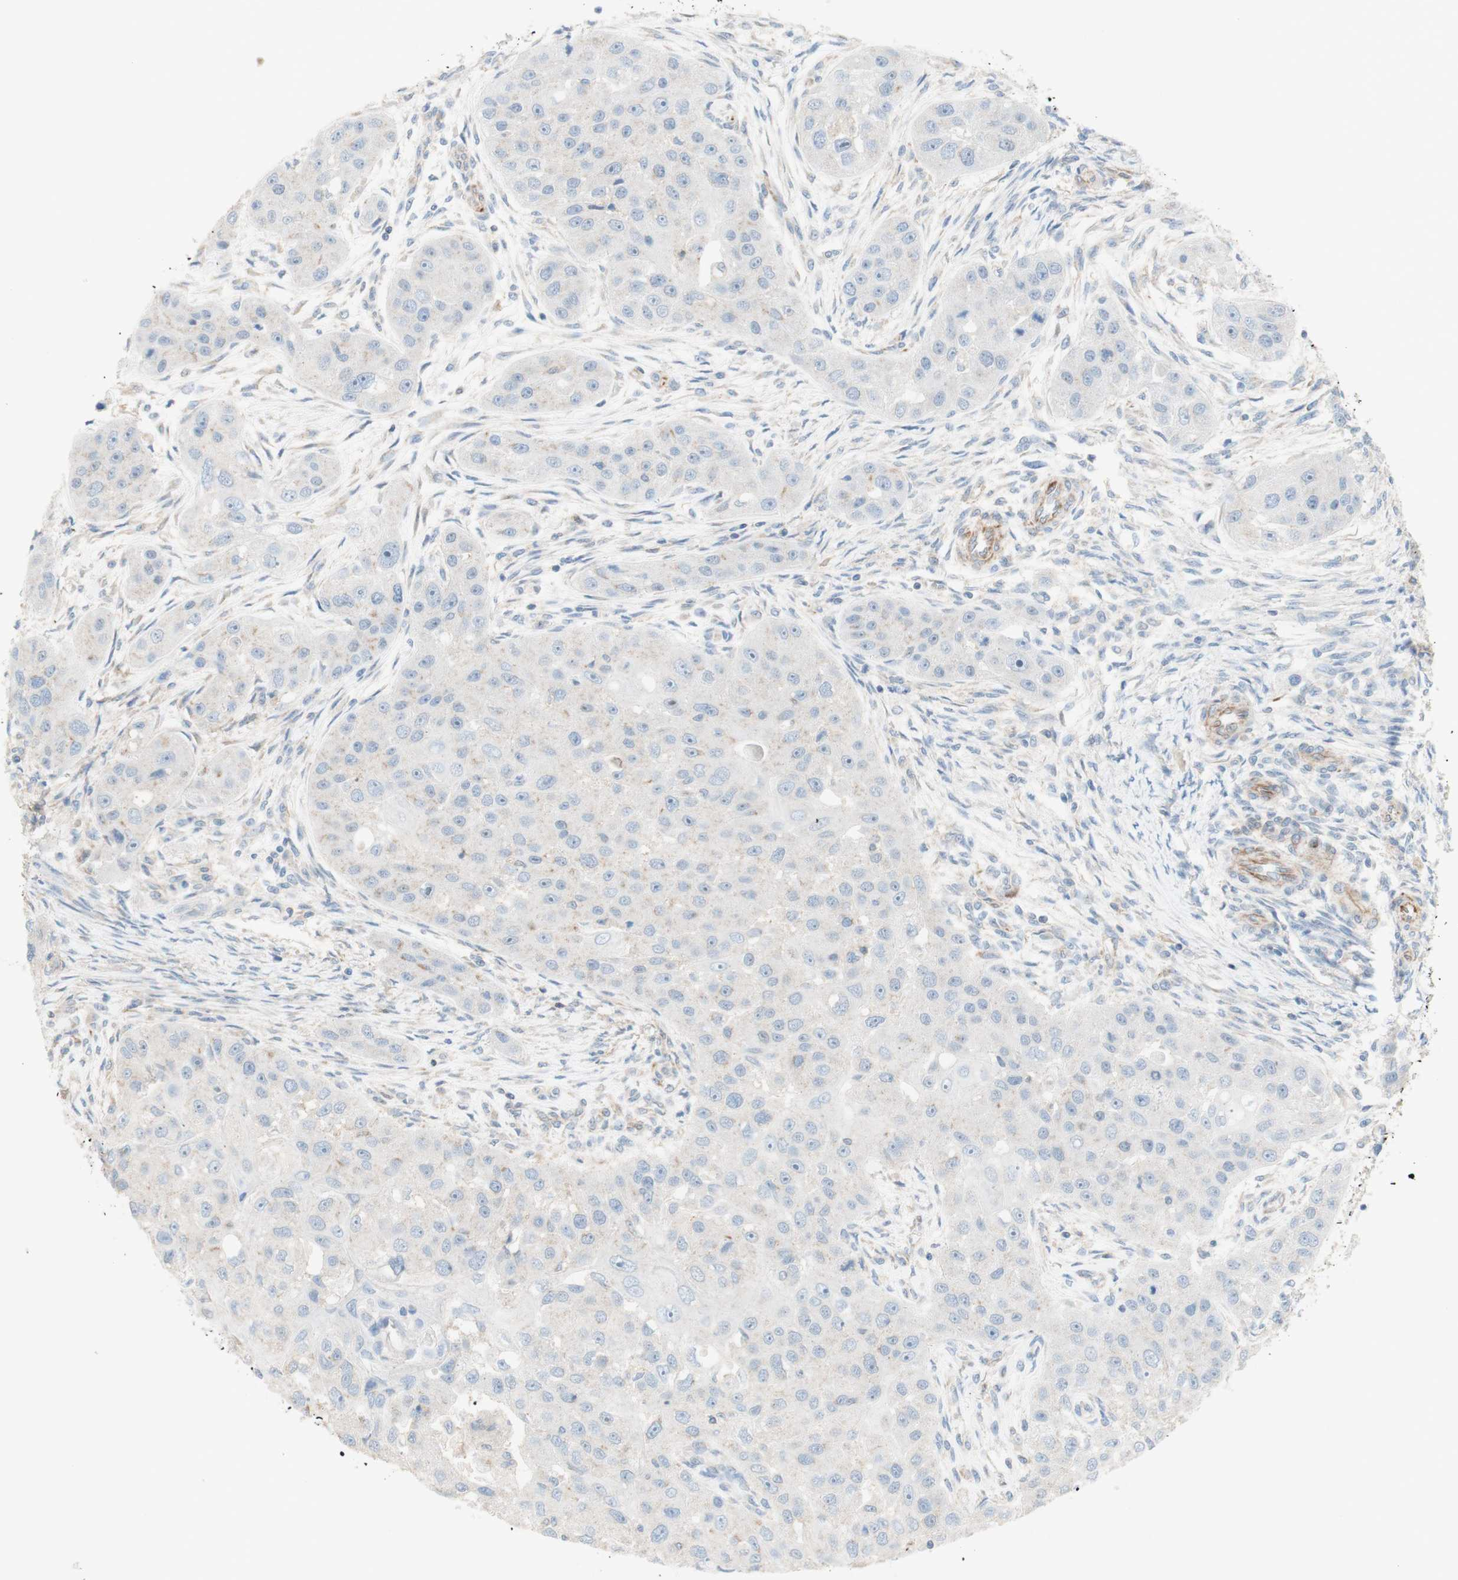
{"staining": {"intensity": "negative", "quantity": "none", "location": "none"}, "tissue": "head and neck cancer", "cell_type": "Tumor cells", "image_type": "cancer", "snomed": [{"axis": "morphology", "description": "Normal tissue, NOS"}, {"axis": "morphology", "description": "Squamous cell carcinoma, NOS"}, {"axis": "topography", "description": "Skeletal muscle"}, {"axis": "topography", "description": "Head-Neck"}], "caption": "Immunohistochemistry (IHC) histopathology image of neoplastic tissue: human squamous cell carcinoma (head and neck) stained with DAB (3,3'-diaminobenzidine) displays no significant protein staining in tumor cells.", "gene": "POU2AF1", "patient": {"sex": "male", "age": 51}}